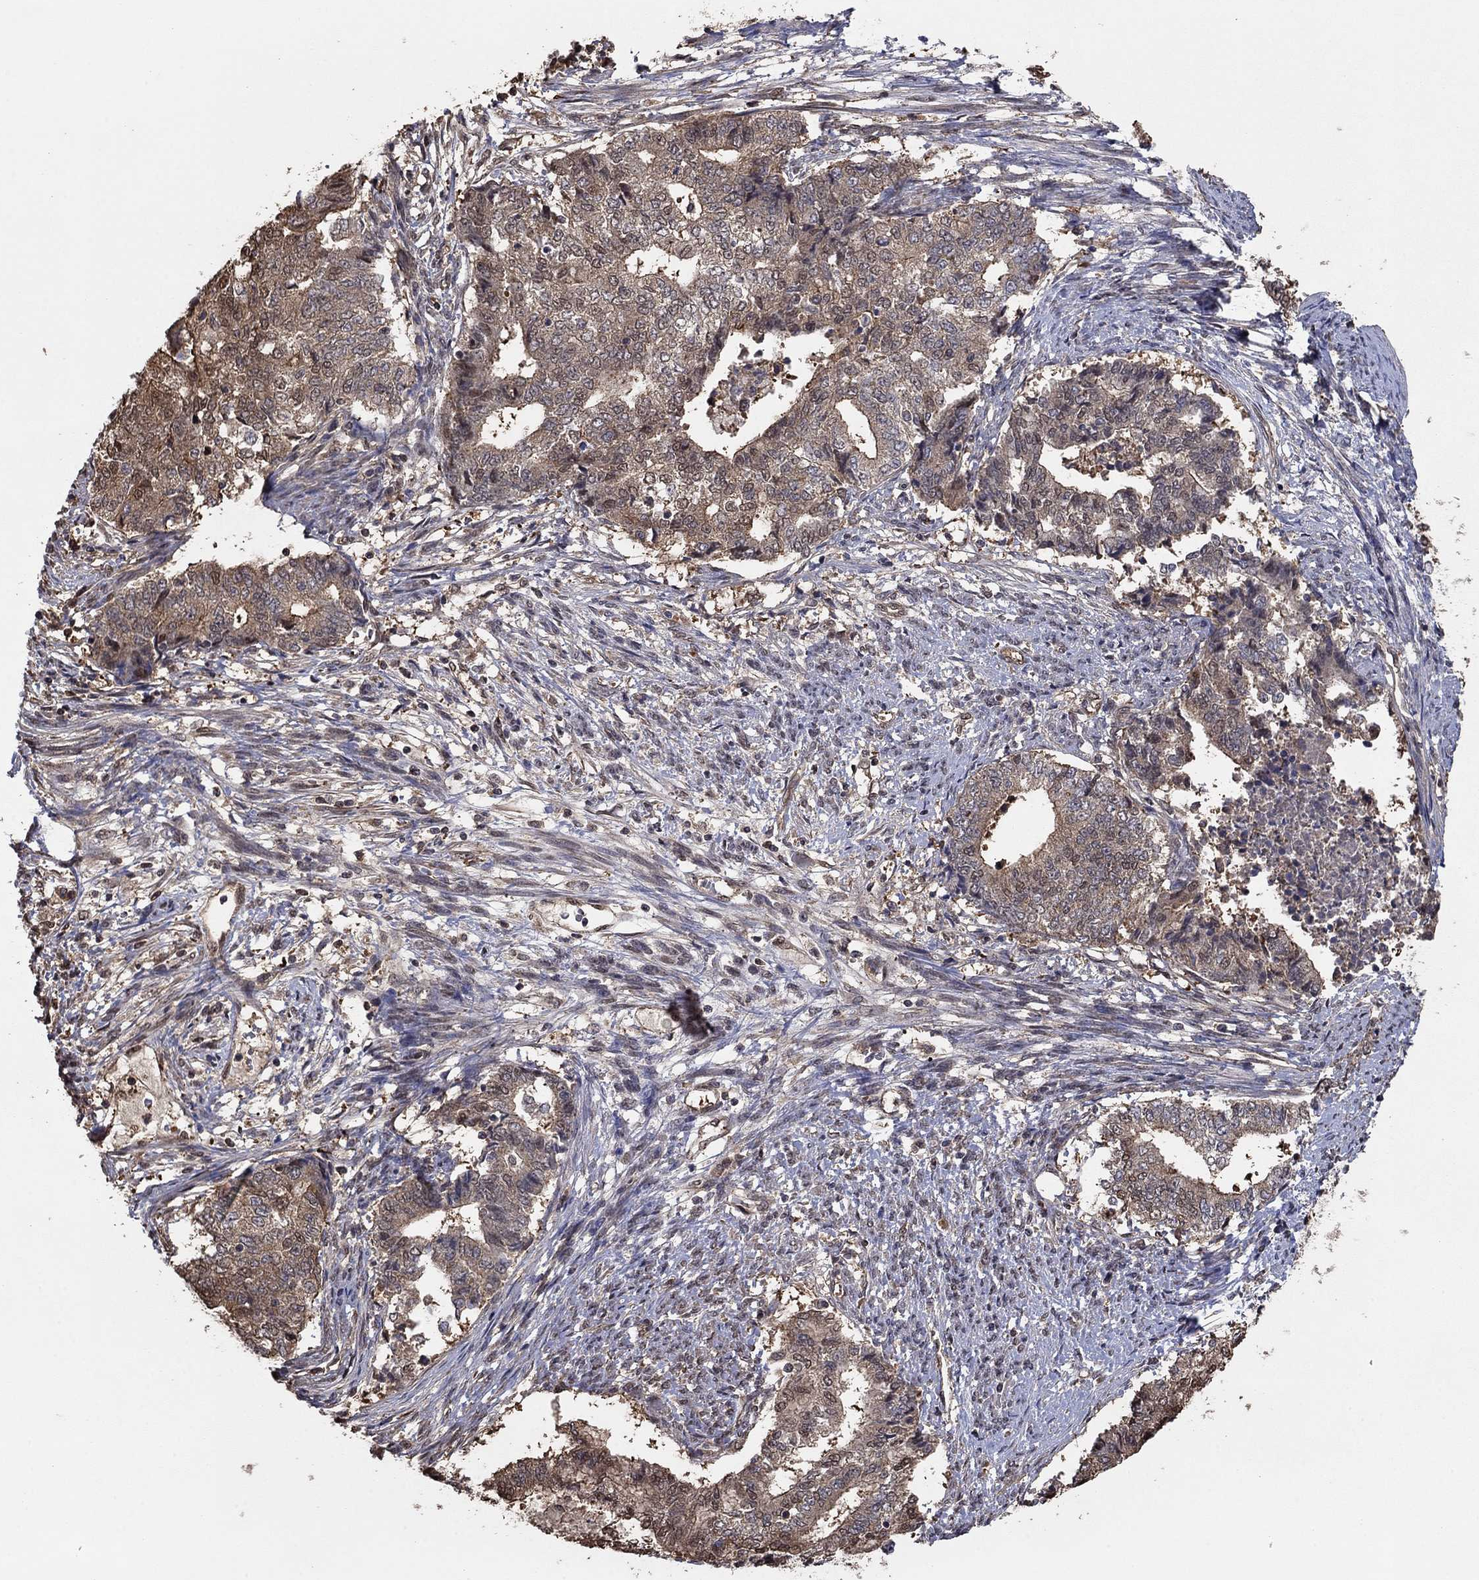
{"staining": {"intensity": "moderate", "quantity": "<25%", "location": "cytoplasmic/membranous"}, "tissue": "endometrial cancer", "cell_type": "Tumor cells", "image_type": "cancer", "snomed": [{"axis": "morphology", "description": "Adenocarcinoma, NOS"}, {"axis": "topography", "description": "Endometrium"}], "caption": "The immunohistochemical stain highlights moderate cytoplasmic/membranous expression in tumor cells of endometrial cancer tissue. The staining was performed using DAB to visualize the protein expression in brown, while the nuclei were stained in blue with hematoxylin (Magnification: 20x).", "gene": "RNF114", "patient": {"sex": "female", "age": 65}}